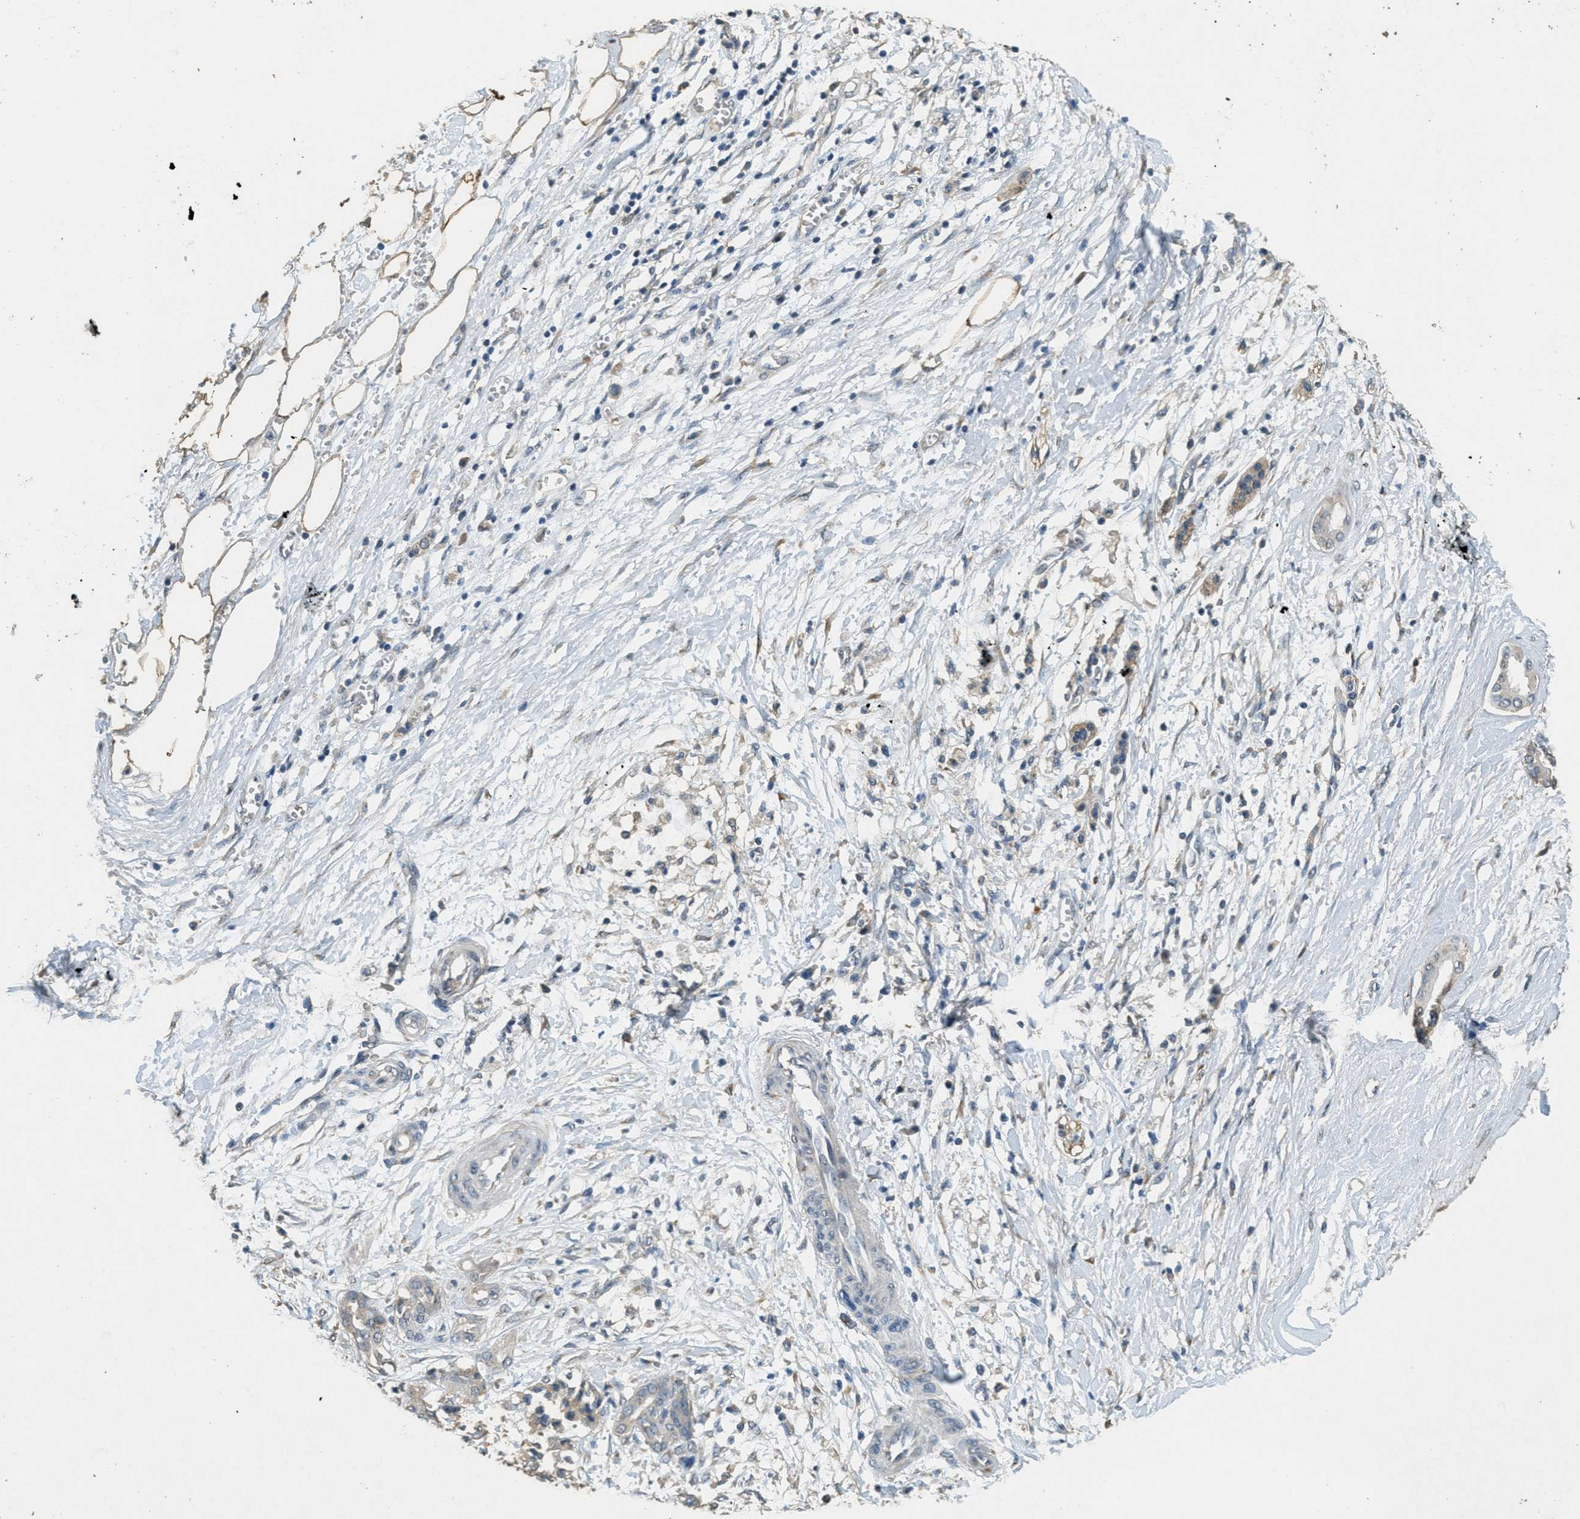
{"staining": {"intensity": "negative", "quantity": "none", "location": "none"}, "tissue": "pancreatic cancer", "cell_type": "Tumor cells", "image_type": "cancer", "snomed": [{"axis": "morphology", "description": "Adenocarcinoma, NOS"}, {"axis": "topography", "description": "Pancreas"}], "caption": "Tumor cells are negative for protein expression in human pancreatic cancer.", "gene": "RAB6B", "patient": {"sex": "male", "age": 56}}